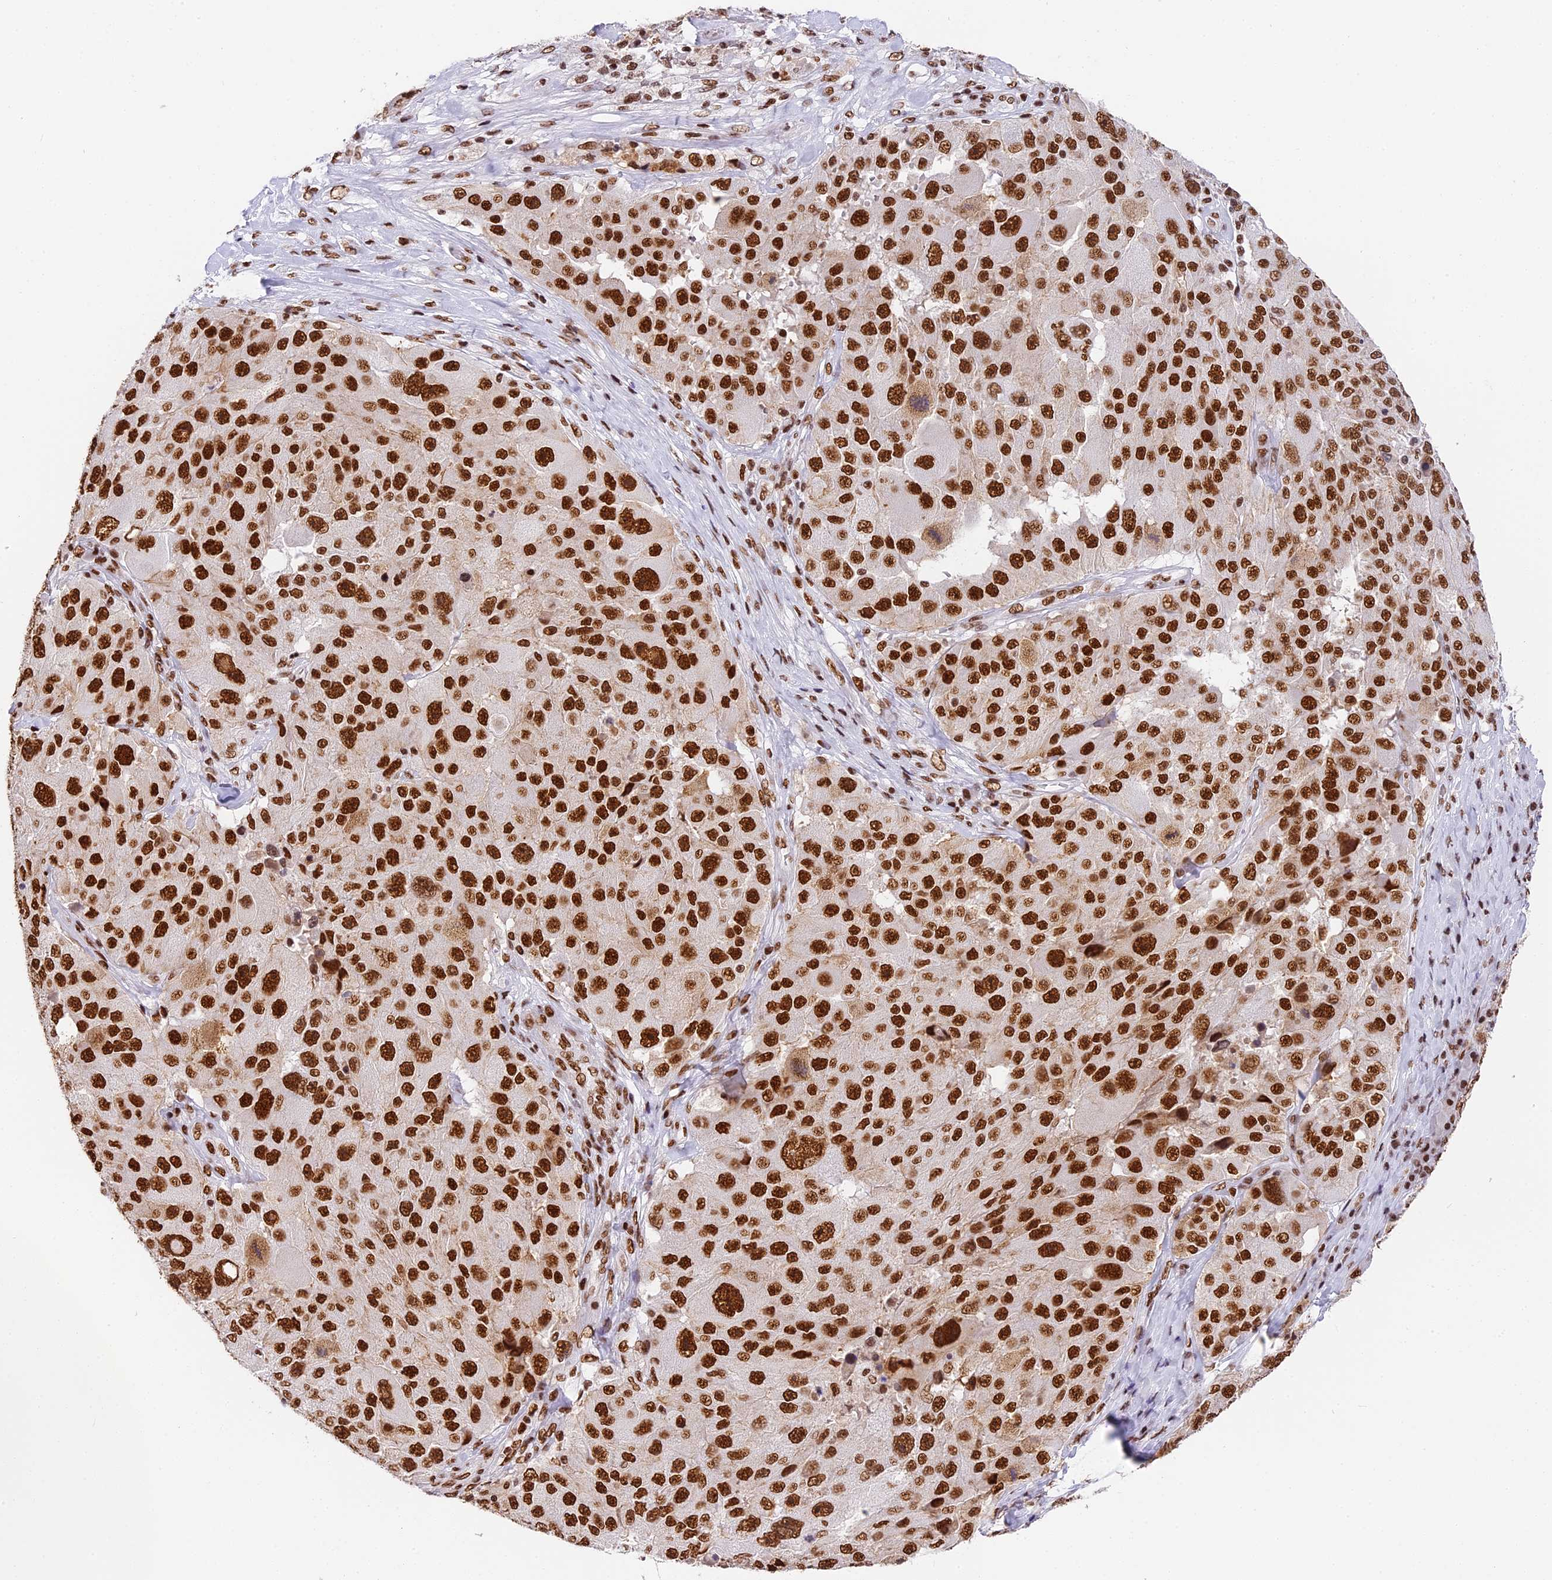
{"staining": {"intensity": "strong", "quantity": ">75%", "location": "nuclear"}, "tissue": "melanoma", "cell_type": "Tumor cells", "image_type": "cancer", "snomed": [{"axis": "morphology", "description": "Malignant melanoma, Metastatic site"}, {"axis": "topography", "description": "Lymph node"}], "caption": "A brown stain labels strong nuclear staining of a protein in human malignant melanoma (metastatic site) tumor cells.", "gene": "SBNO1", "patient": {"sex": "male", "age": 62}}